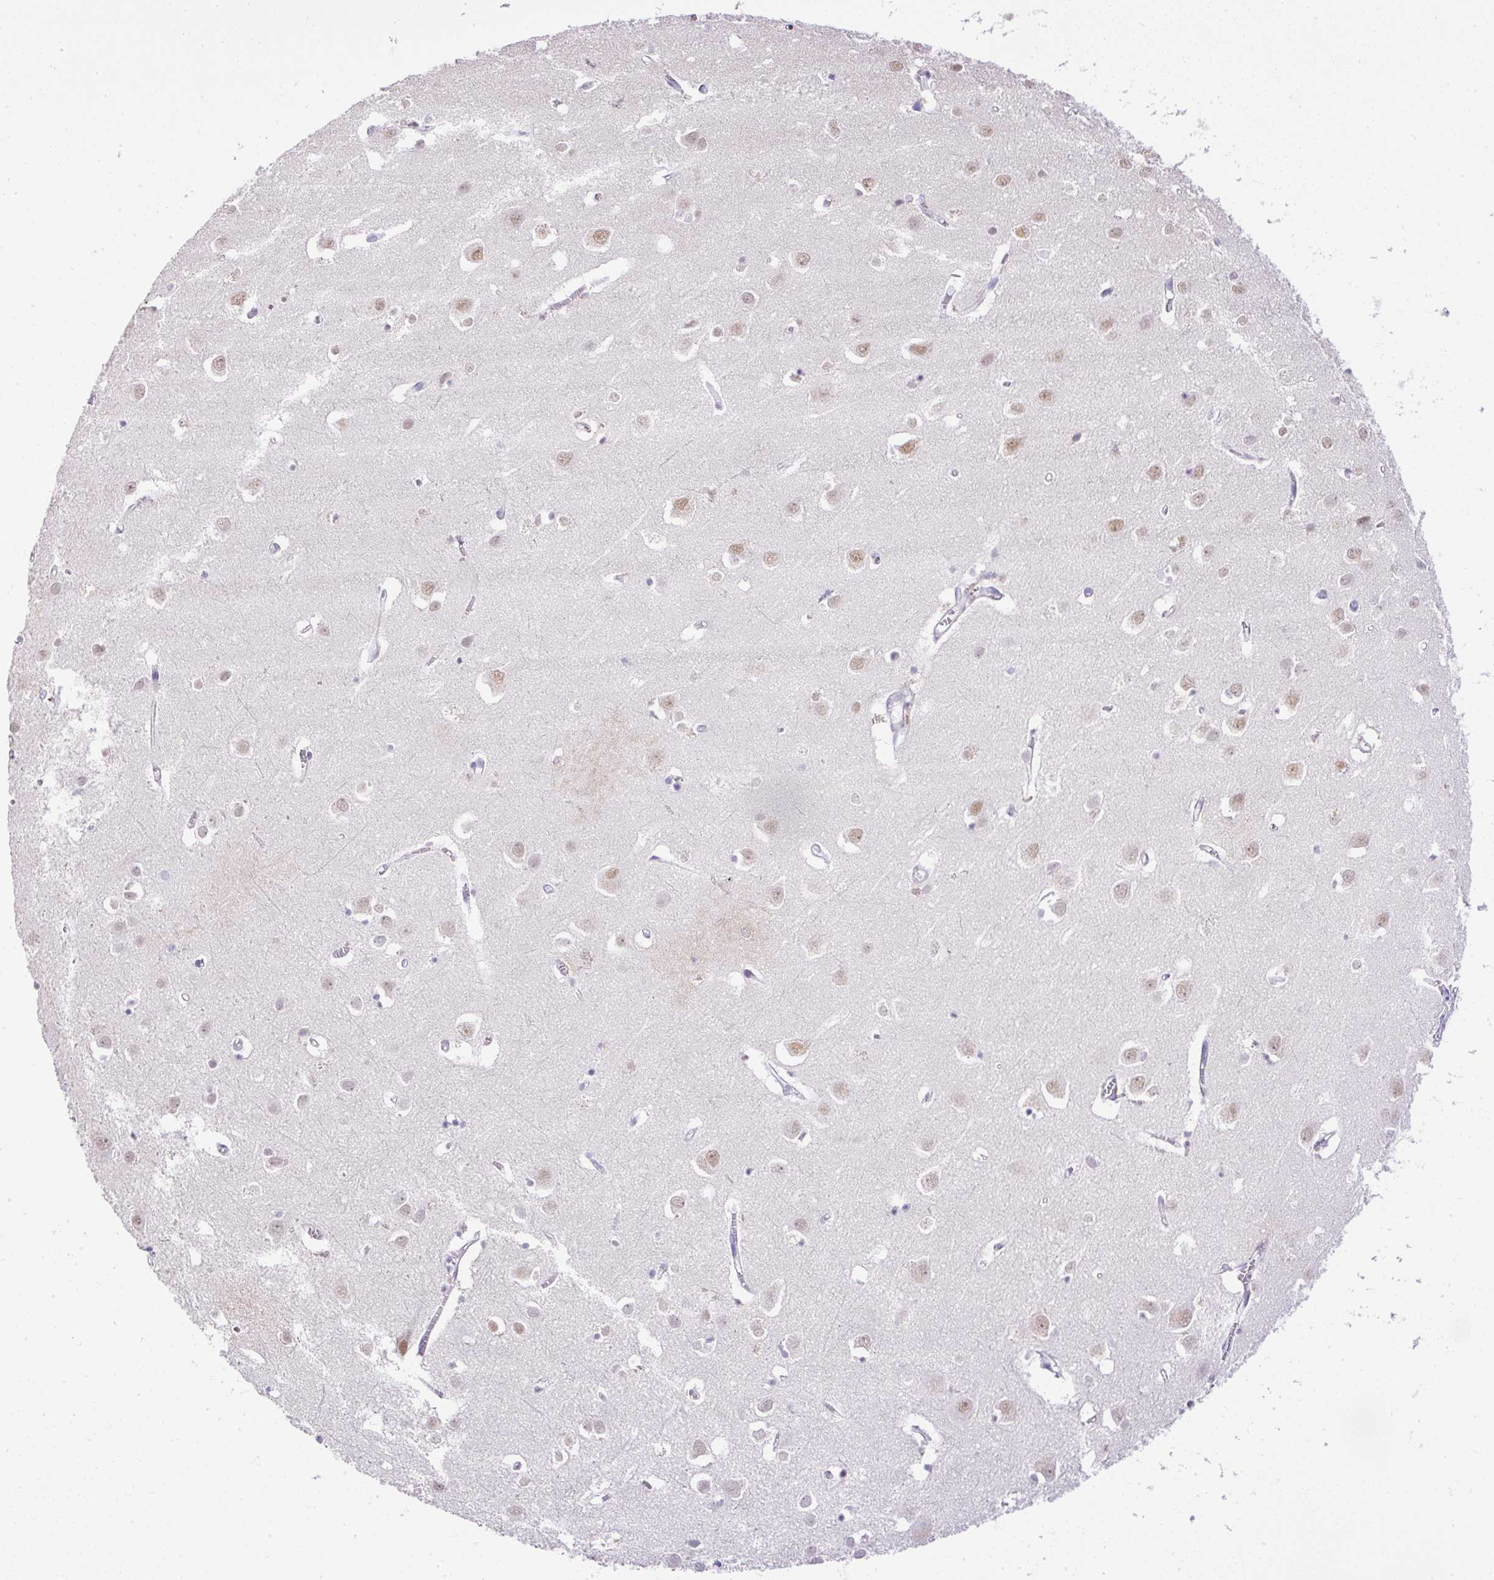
{"staining": {"intensity": "weak", "quantity": "25%-75%", "location": "cytoplasmic/membranous"}, "tissue": "cerebral cortex", "cell_type": "Endothelial cells", "image_type": "normal", "snomed": [{"axis": "morphology", "description": "Normal tissue, NOS"}, {"axis": "topography", "description": "Cerebral cortex"}], "caption": "High-power microscopy captured an IHC histopathology image of unremarkable cerebral cortex, revealing weak cytoplasmic/membranous staining in about 25%-75% of endothelial cells.", "gene": "WNT10B", "patient": {"sex": "male", "age": 70}}